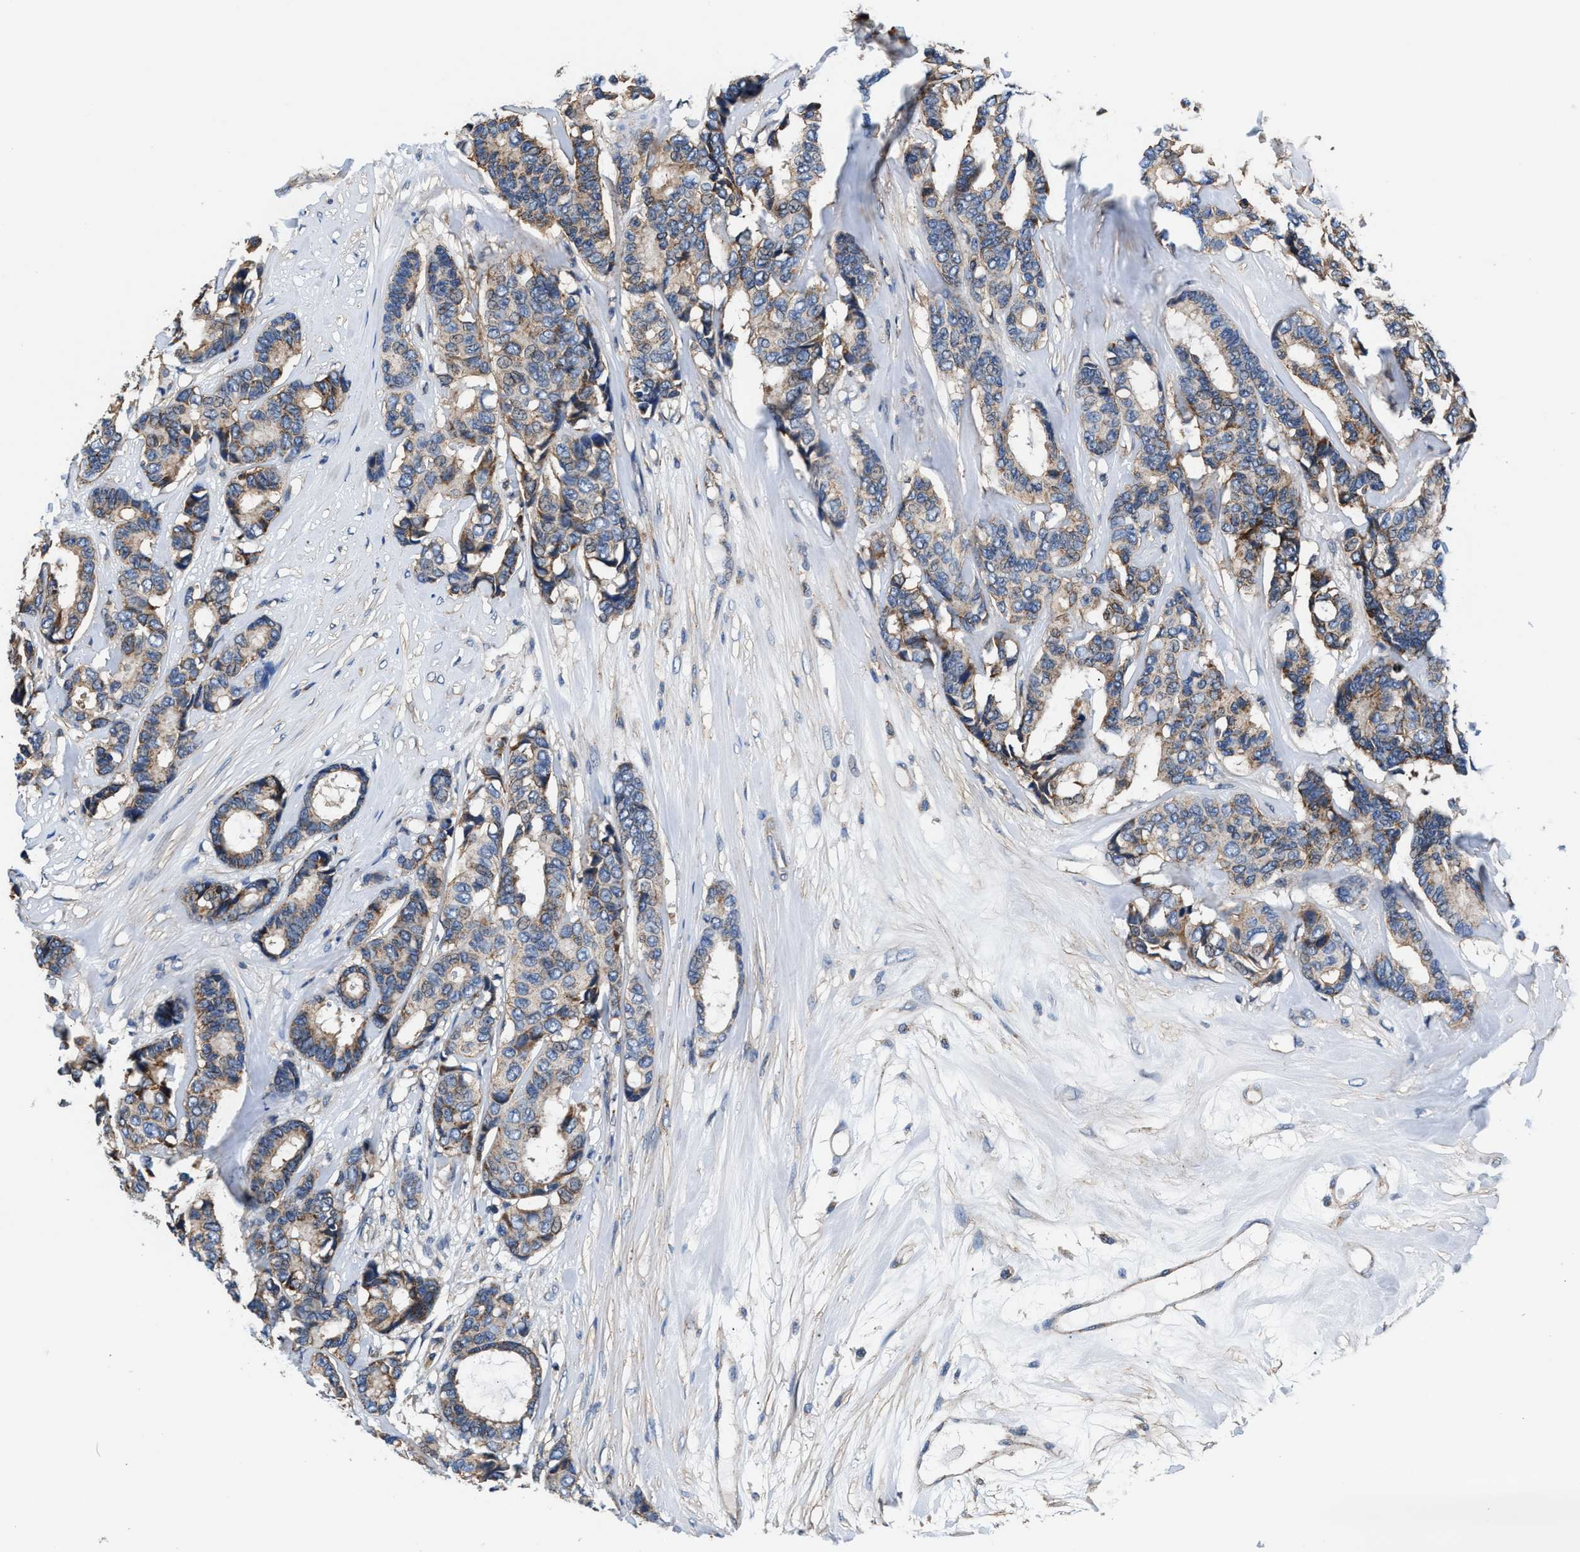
{"staining": {"intensity": "moderate", "quantity": "25%-75%", "location": "cytoplasmic/membranous"}, "tissue": "breast cancer", "cell_type": "Tumor cells", "image_type": "cancer", "snomed": [{"axis": "morphology", "description": "Duct carcinoma"}, {"axis": "topography", "description": "Breast"}], "caption": "Immunohistochemical staining of breast cancer (intraductal carcinoma) demonstrates medium levels of moderate cytoplasmic/membranous expression in about 25%-75% of tumor cells. The protein is shown in brown color, while the nuclei are stained blue.", "gene": "NKTR", "patient": {"sex": "female", "age": 87}}